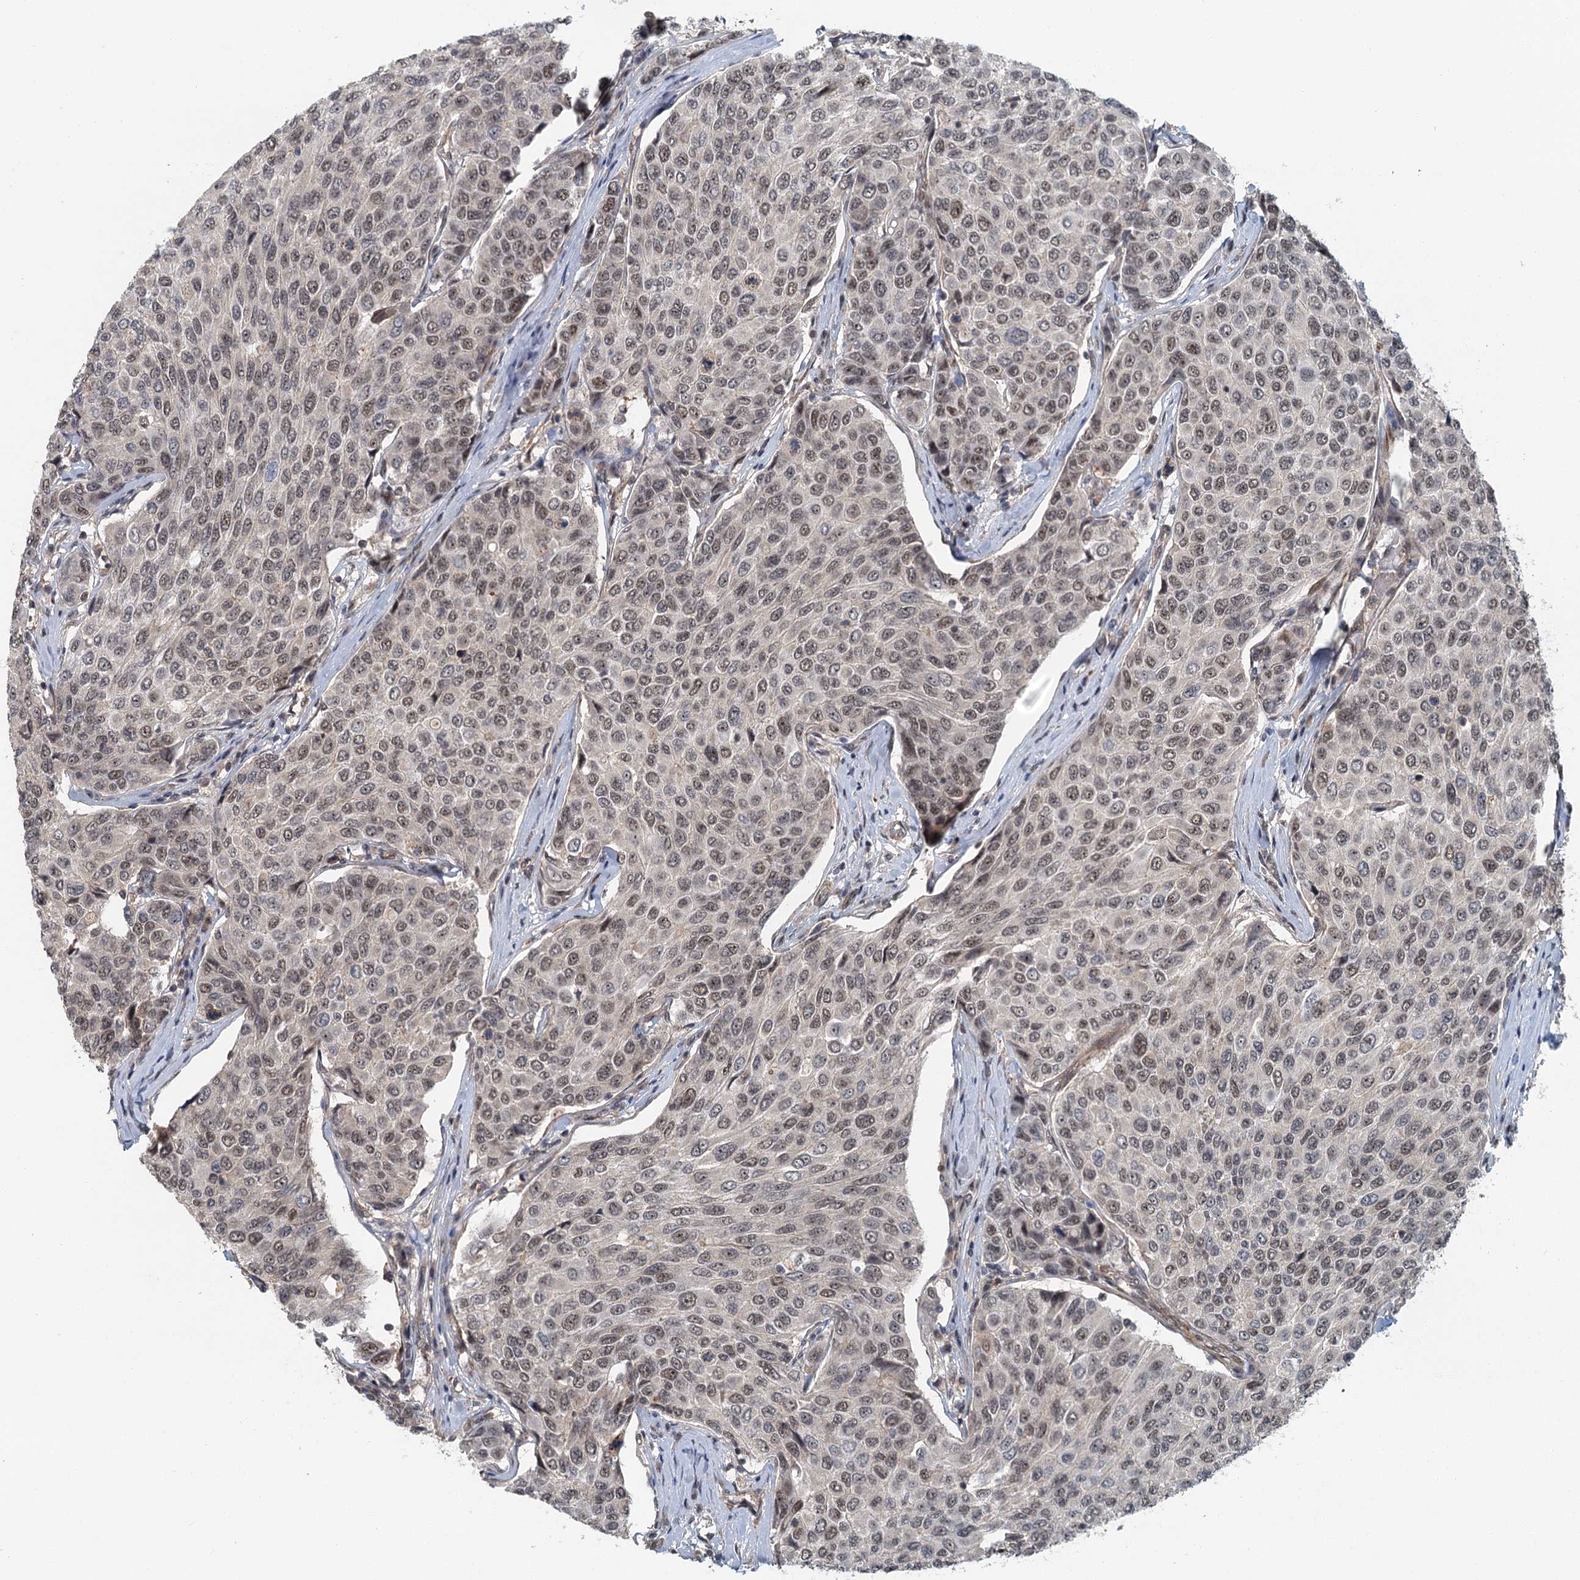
{"staining": {"intensity": "moderate", "quantity": ">75%", "location": "nuclear"}, "tissue": "breast cancer", "cell_type": "Tumor cells", "image_type": "cancer", "snomed": [{"axis": "morphology", "description": "Duct carcinoma"}, {"axis": "topography", "description": "Breast"}], "caption": "DAB immunohistochemical staining of invasive ductal carcinoma (breast) displays moderate nuclear protein expression in about >75% of tumor cells.", "gene": "TAS2R42", "patient": {"sex": "female", "age": 55}}